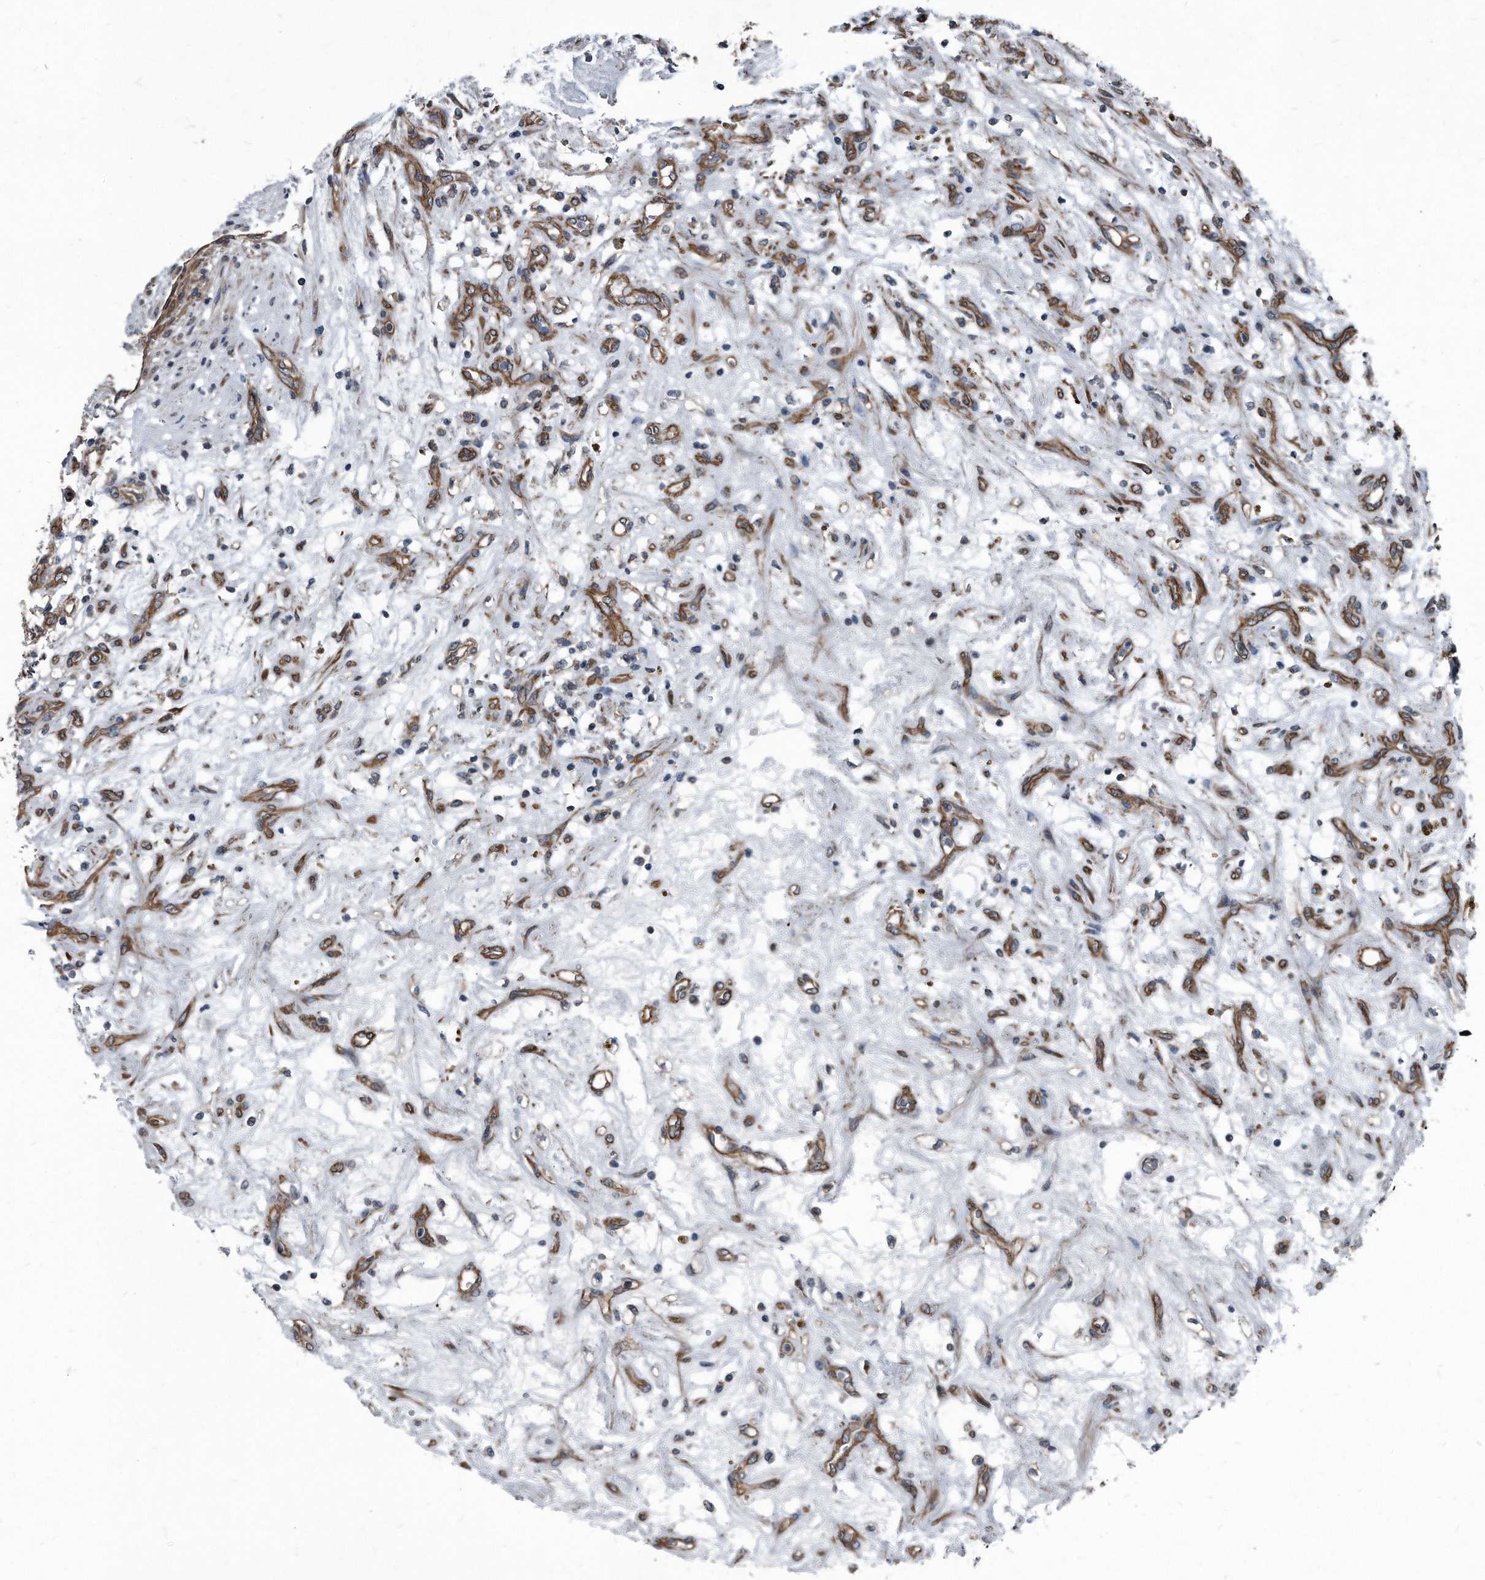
{"staining": {"intensity": "negative", "quantity": "none", "location": "none"}, "tissue": "renal cancer", "cell_type": "Tumor cells", "image_type": "cancer", "snomed": [{"axis": "morphology", "description": "Adenocarcinoma, NOS"}, {"axis": "topography", "description": "Kidney"}], "caption": "Immunohistochemical staining of adenocarcinoma (renal) shows no significant expression in tumor cells.", "gene": "PLEC", "patient": {"sex": "female", "age": 57}}